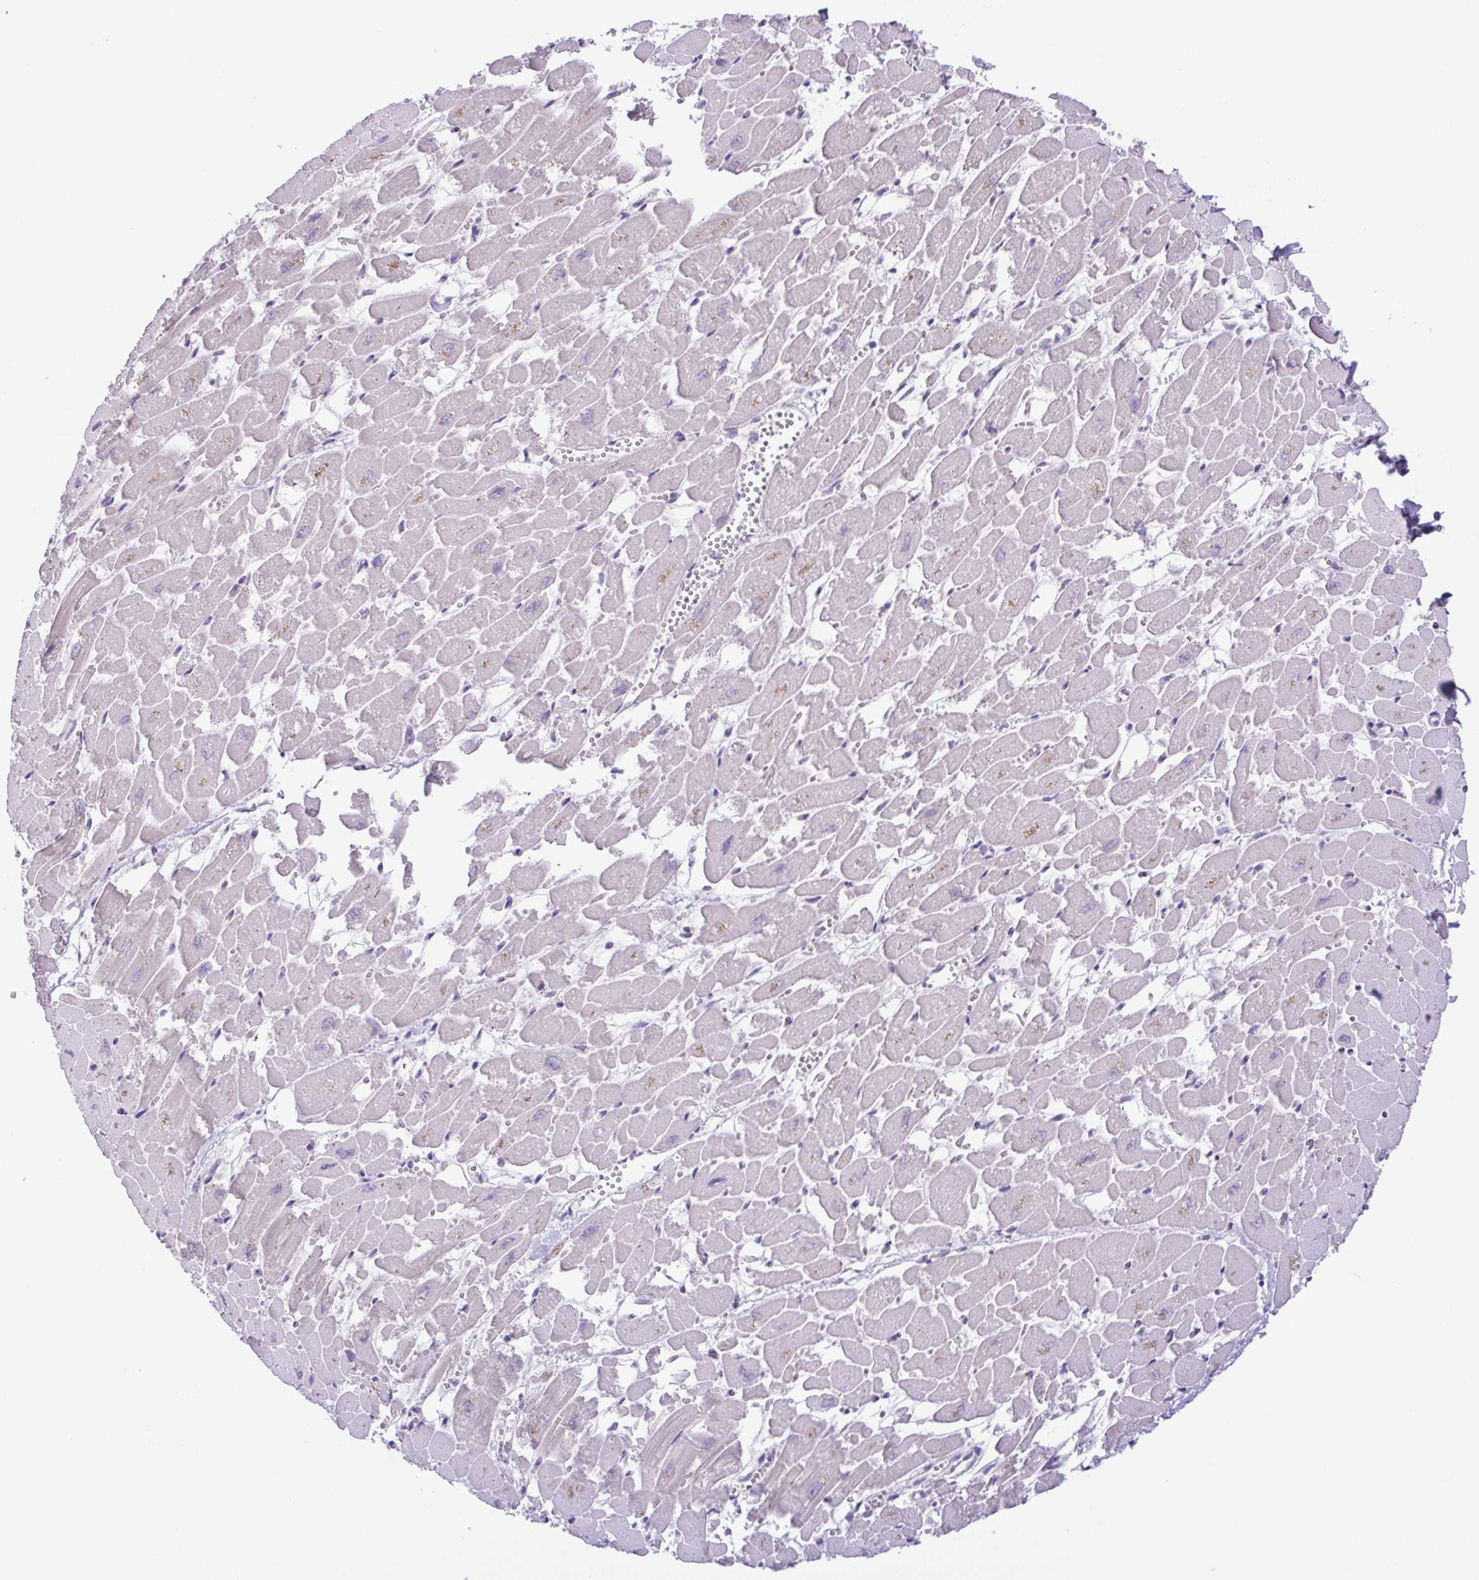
{"staining": {"intensity": "negative", "quantity": "none", "location": "none"}, "tissue": "heart muscle", "cell_type": "Cardiomyocytes", "image_type": "normal", "snomed": [{"axis": "morphology", "description": "Normal tissue, NOS"}, {"axis": "topography", "description": "Heart"}], "caption": "IHC of normal heart muscle reveals no staining in cardiomyocytes.", "gene": "IL1RN", "patient": {"sex": "female", "age": 52}}